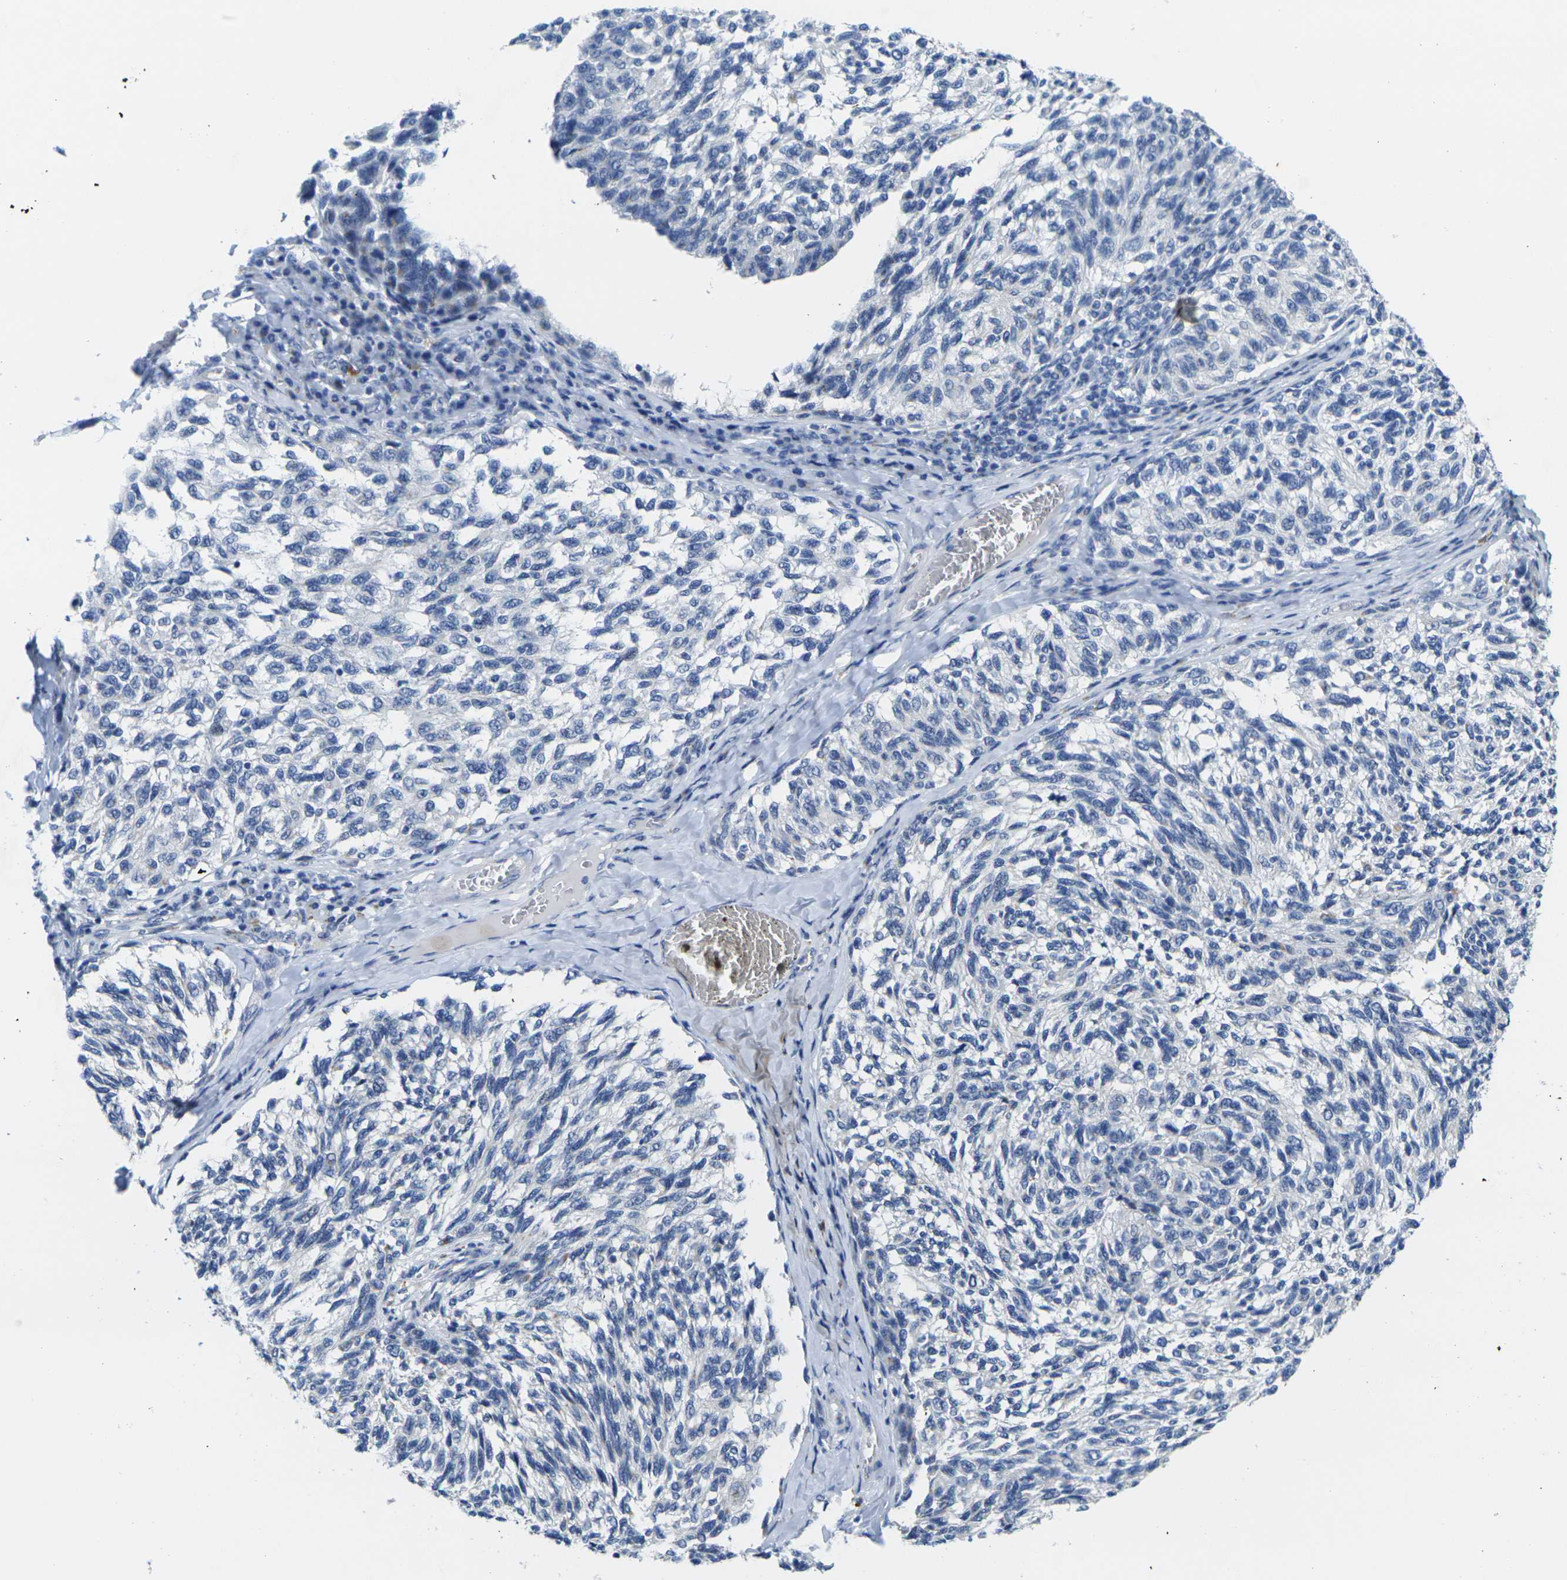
{"staining": {"intensity": "negative", "quantity": "none", "location": "none"}, "tissue": "melanoma", "cell_type": "Tumor cells", "image_type": "cancer", "snomed": [{"axis": "morphology", "description": "Malignant melanoma, NOS"}, {"axis": "topography", "description": "Skin"}], "caption": "Histopathology image shows no significant protein staining in tumor cells of malignant melanoma.", "gene": "CRK", "patient": {"sex": "female", "age": 73}}